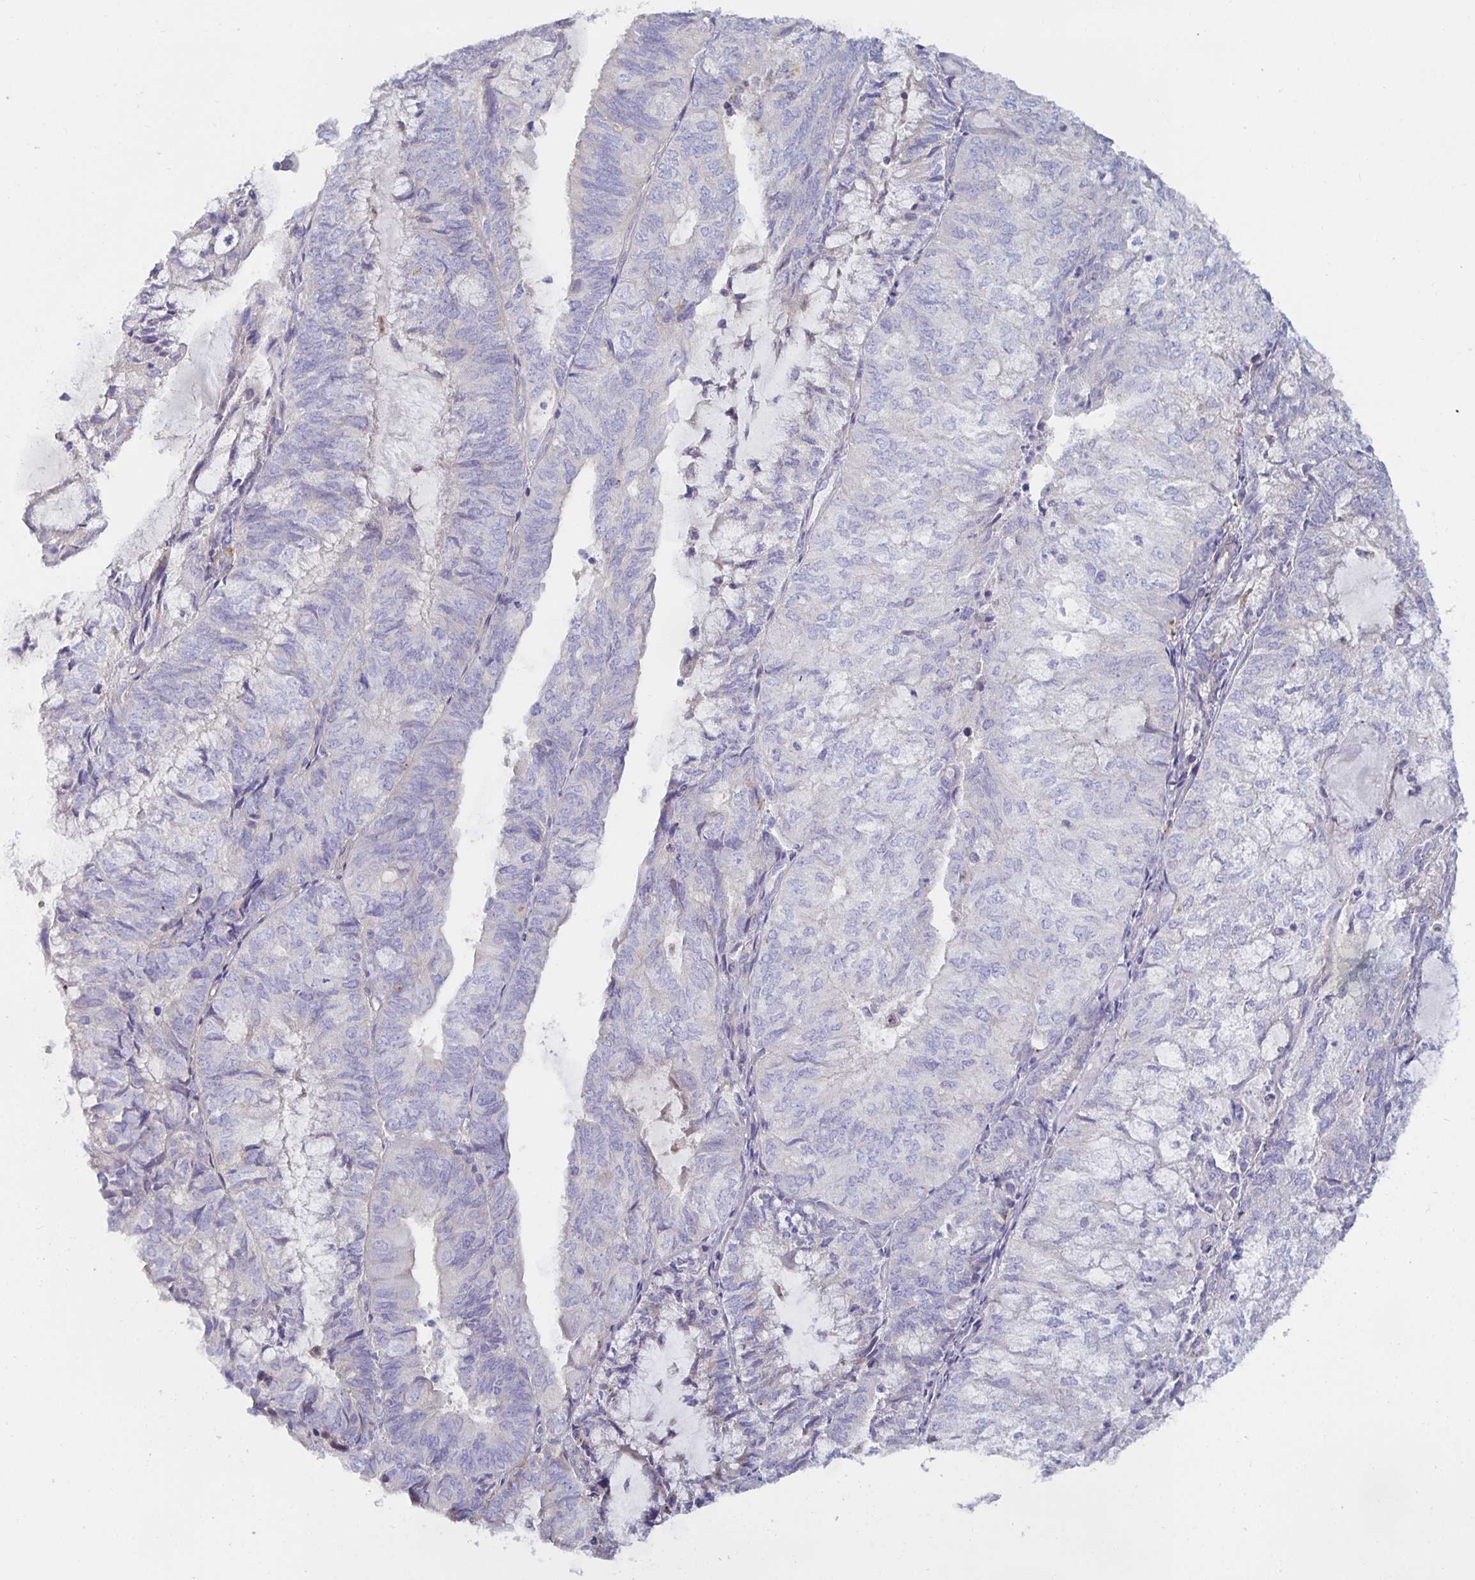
{"staining": {"intensity": "negative", "quantity": "none", "location": "none"}, "tissue": "endometrial cancer", "cell_type": "Tumor cells", "image_type": "cancer", "snomed": [{"axis": "morphology", "description": "Adenocarcinoma, NOS"}, {"axis": "topography", "description": "Endometrium"}], "caption": "Adenocarcinoma (endometrial) was stained to show a protein in brown. There is no significant expression in tumor cells.", "gene": "METTL22", "patient": {"sex": "female", "age": 81}}